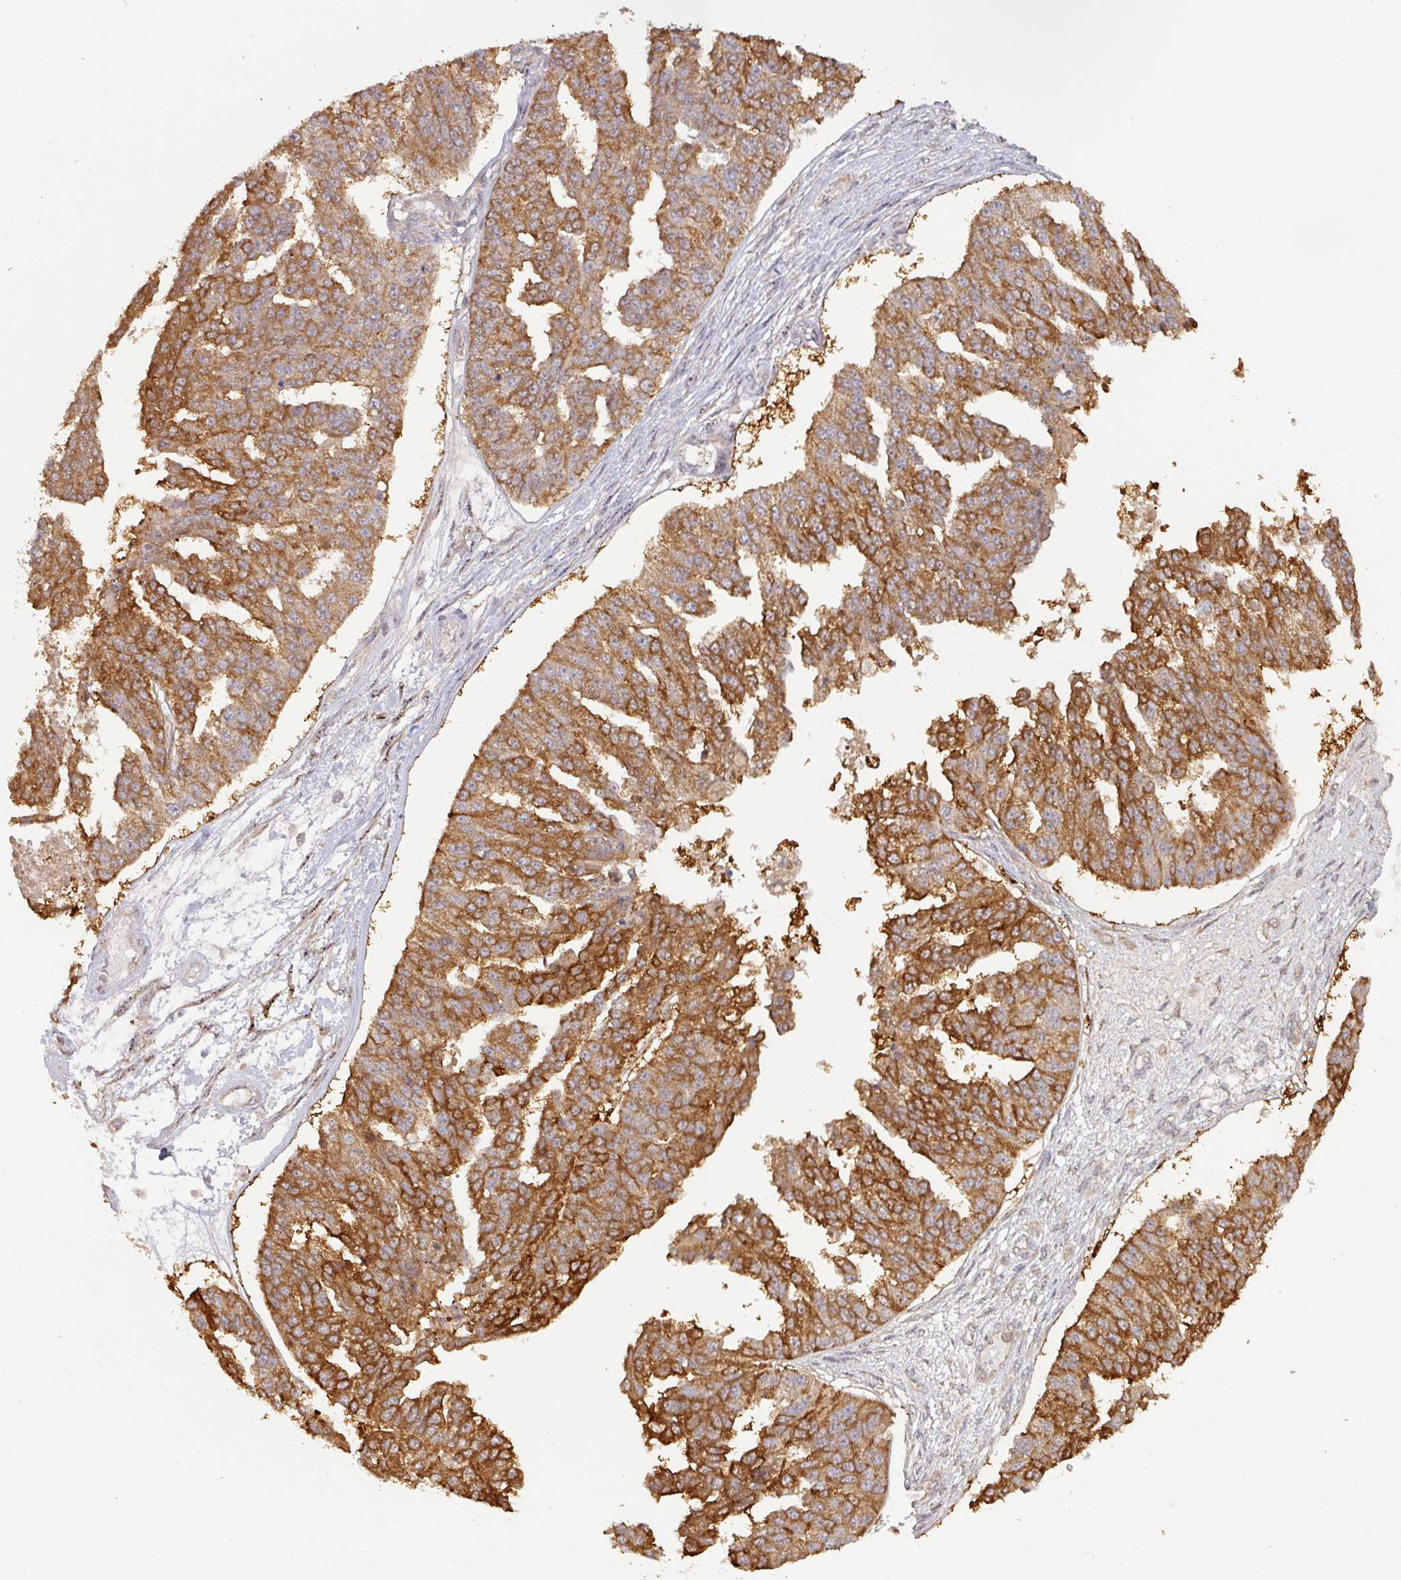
{"staining": {"intensity": "strong", "quantity": ">75%", "location": "cytoplasmic/membranous"}, "tissue": "ovarian cancer", "cell_type": "Tumor cells", "image_type": "cancer", "snomed": [{"axis": "morphology", "description": "Cystadenocarcinoma, serous, NOS"}, {"axis": "topography", "description": "Ovary"}], "caption": "A high-resolution photomicrograph shows immunohistochemistry staining of ovarian cancer, which displays strong cytoplasmic/membranous positivity in about >75% of tumor cells. (Stains: DAB in brown, nuclei in blue, Microscopy: brightfield microscopy at high magnification).", "gene": "ZNF322", "patient": {"sex": "female", "age": 58}}